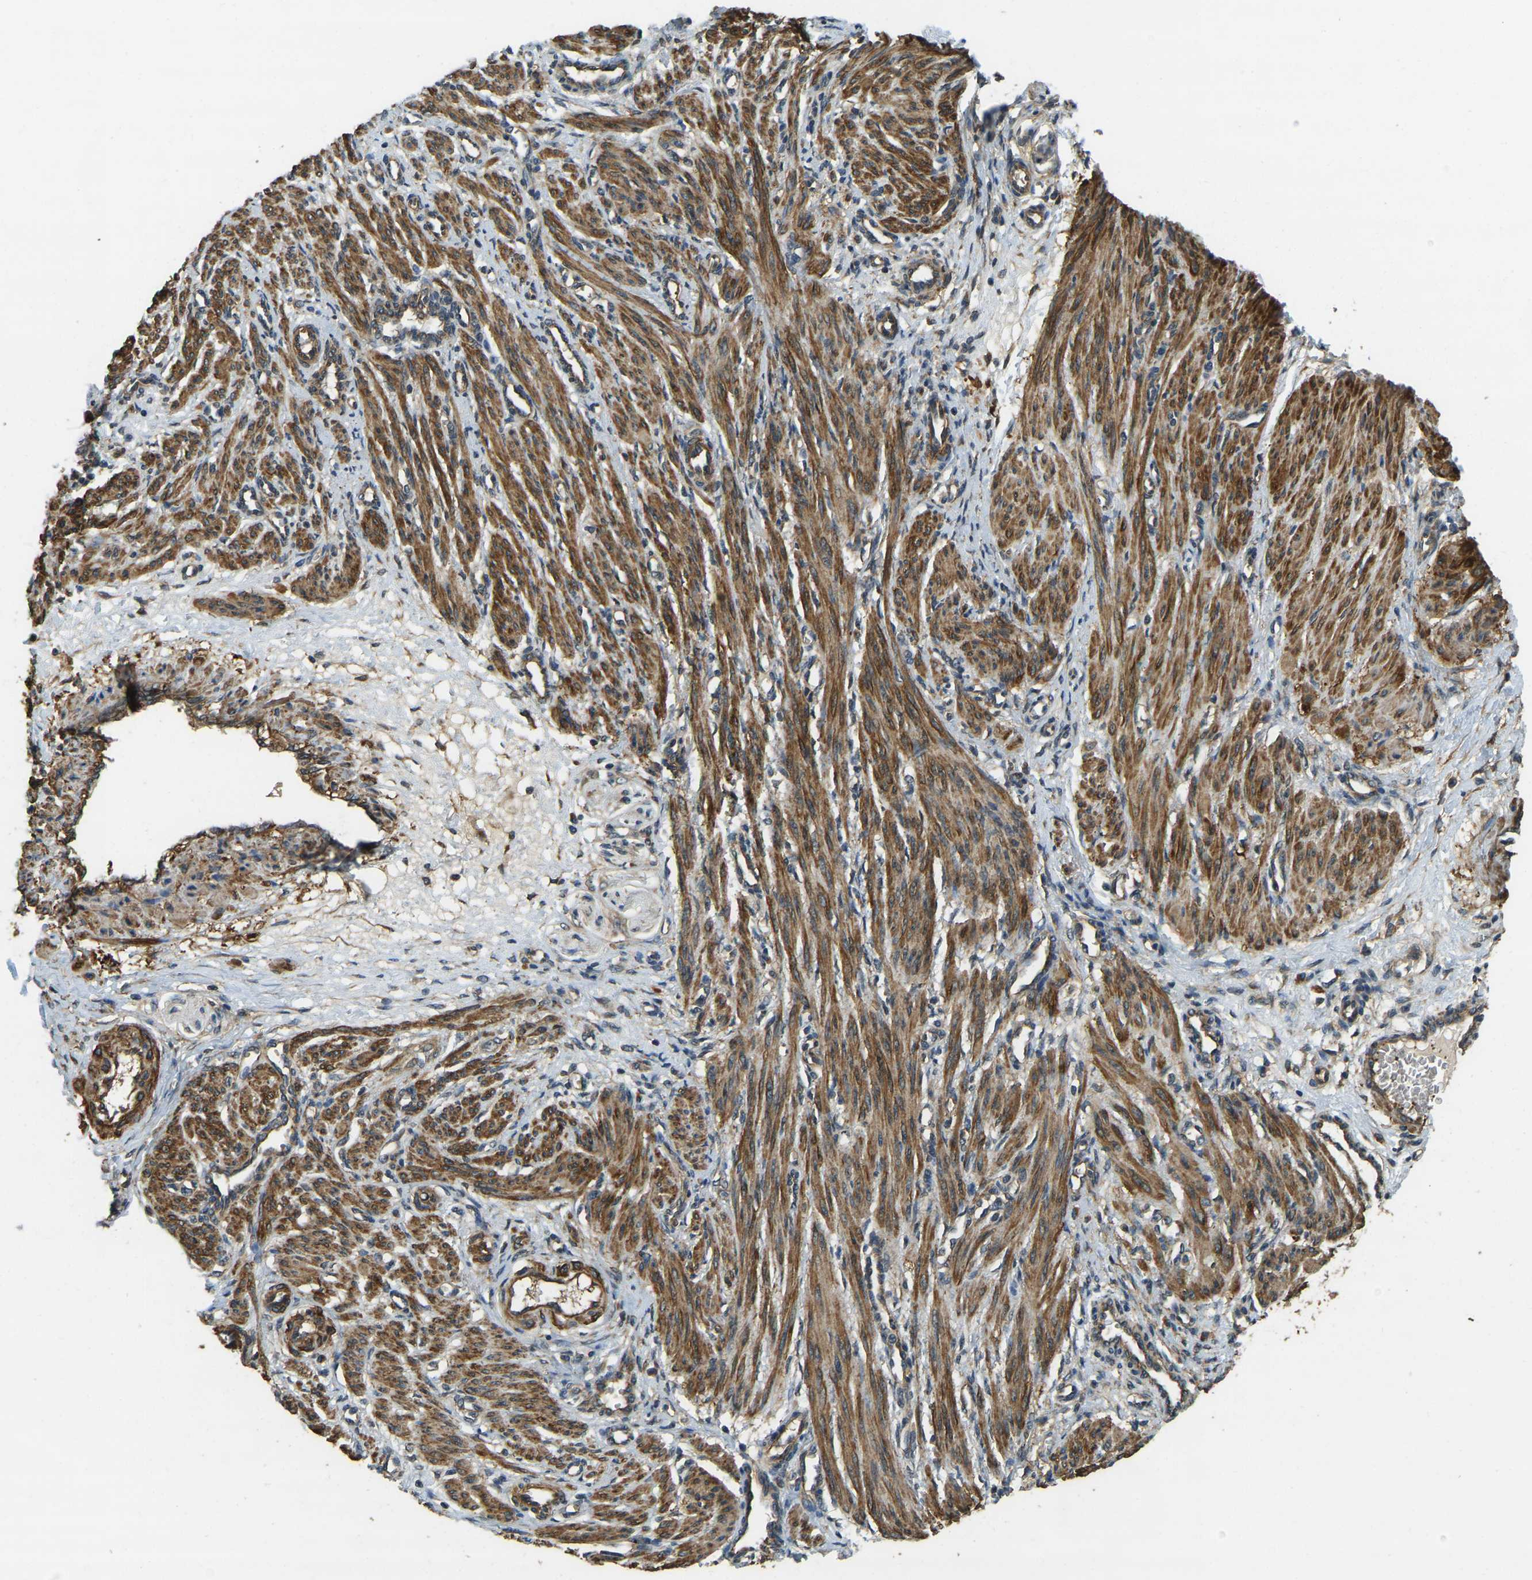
{"staining": {"intensity": "strong", "quantity": ">75%", "location": "cytoplasmic/membranous"}, "tissue": "smooth muscle", "cell_type": "Smooth muscle cells", "image_type": "normal", "snomed": [{"axis": "morphology", "description": "Normal tissue, NOS"}, {"axis": "topography", "description": "Endometrium"}], "caption": "Brown immunohistochemical staining in benign smooth muscle exhibits strong cytoplasmic/membranous staining in about >75% of smooth muscle cells. (DAB (3,3'-diaminobenzidine) IHC with brightfield microscopy, high magnification).", "gene": "ERGIC1", "patient": {"sex": "female", "age": 33}}